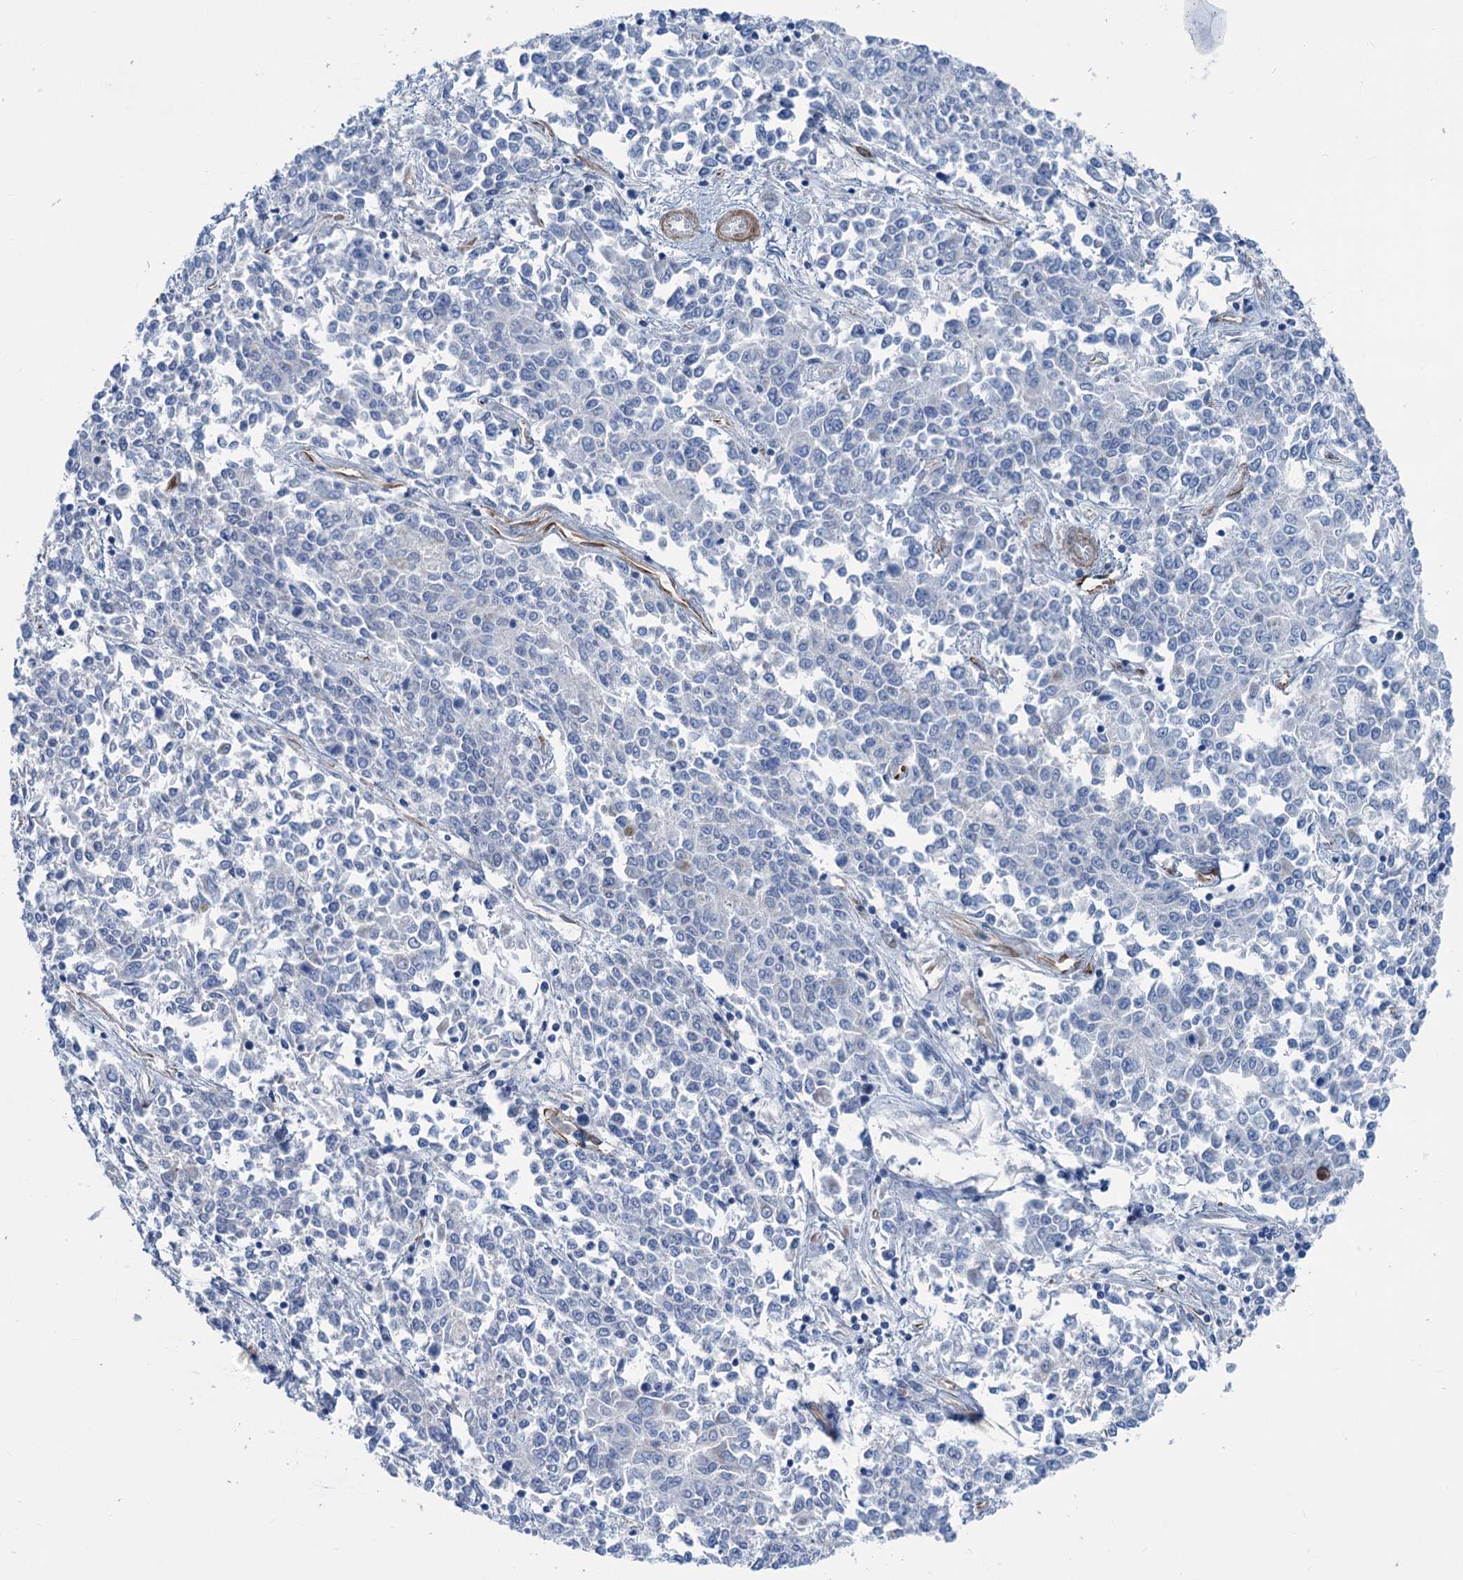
{"staining": {"intensity": "negative", "quantity": "none", "location": "none"}, "tissue": "endometrial cancer", "cell_type": "Tumor cells", "image_type": "cancer", "snomed": [{"axis": "morphology", "description": "Adenocarcinoma, NOS"}, {"axis": "topography", "description": "Endometrium"}], "caption": "Immunohistochemical staining of endometrial cancer reveals no significant expression in tumor cells.", "gene": "CALCOCO1", "patient": {"sex": "female", "age": 50}}